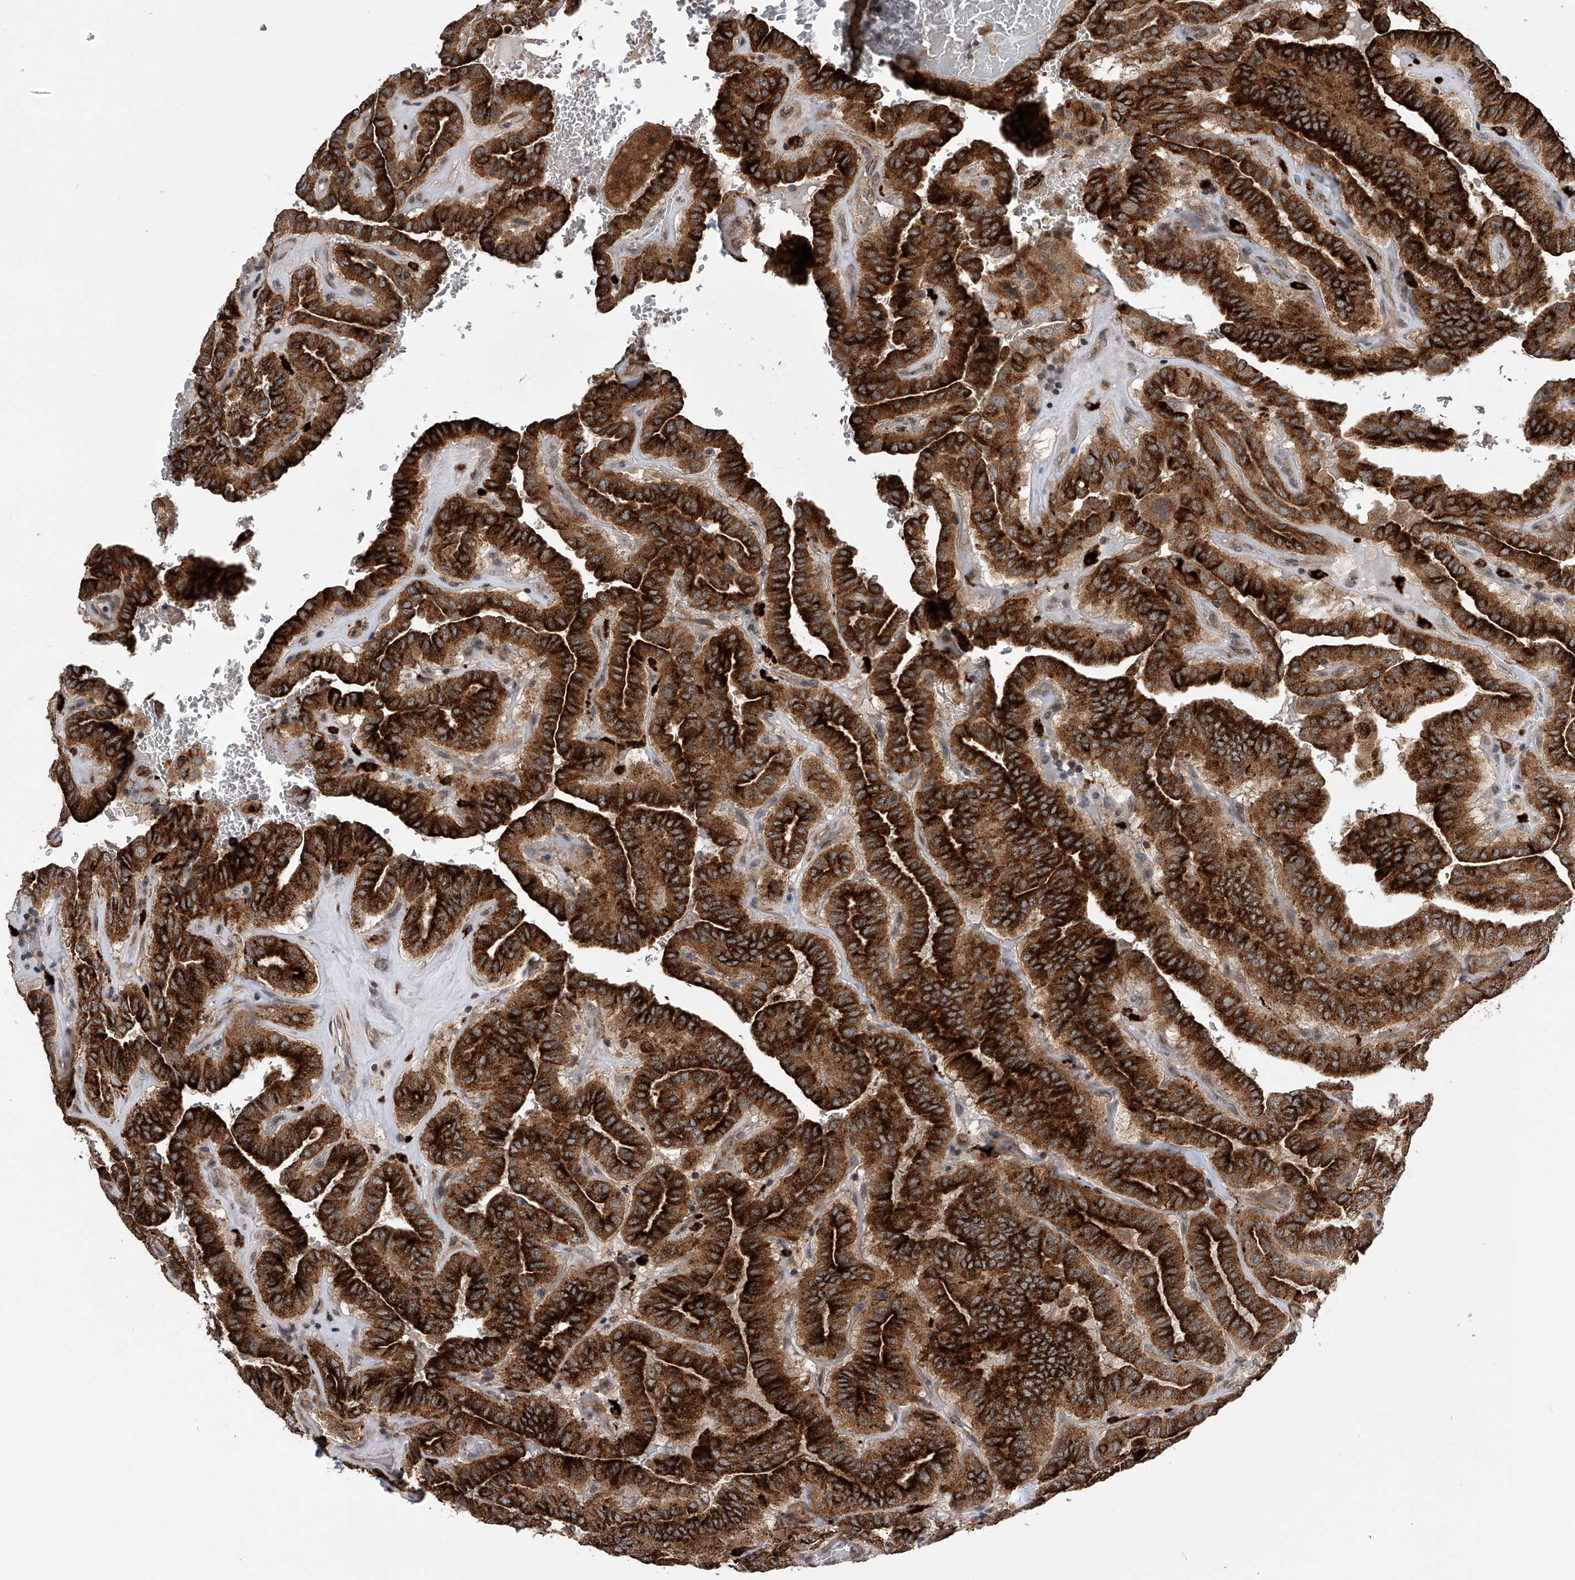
{"staining": {"intensity": "strong", "quantity": ">75%", "location": "cytoplasmic/membranous"}, "tissue": "thyroid cancer", "cell_type": "Tumor cells", "image_type": "cancer", "snomed": [{"axis": "morphology", "description": "Papillary adenocarcinoma, NOS"}, {"axis": "topography", "description": "Thyroid gland"}], "caption": "Thyroid cancer (papillary adenocarcinoma) stained with a protein marker displays strong staining in tumor cells.", "gene": "SPOCK1", "patient": {"sex": "male", "age": 77}}